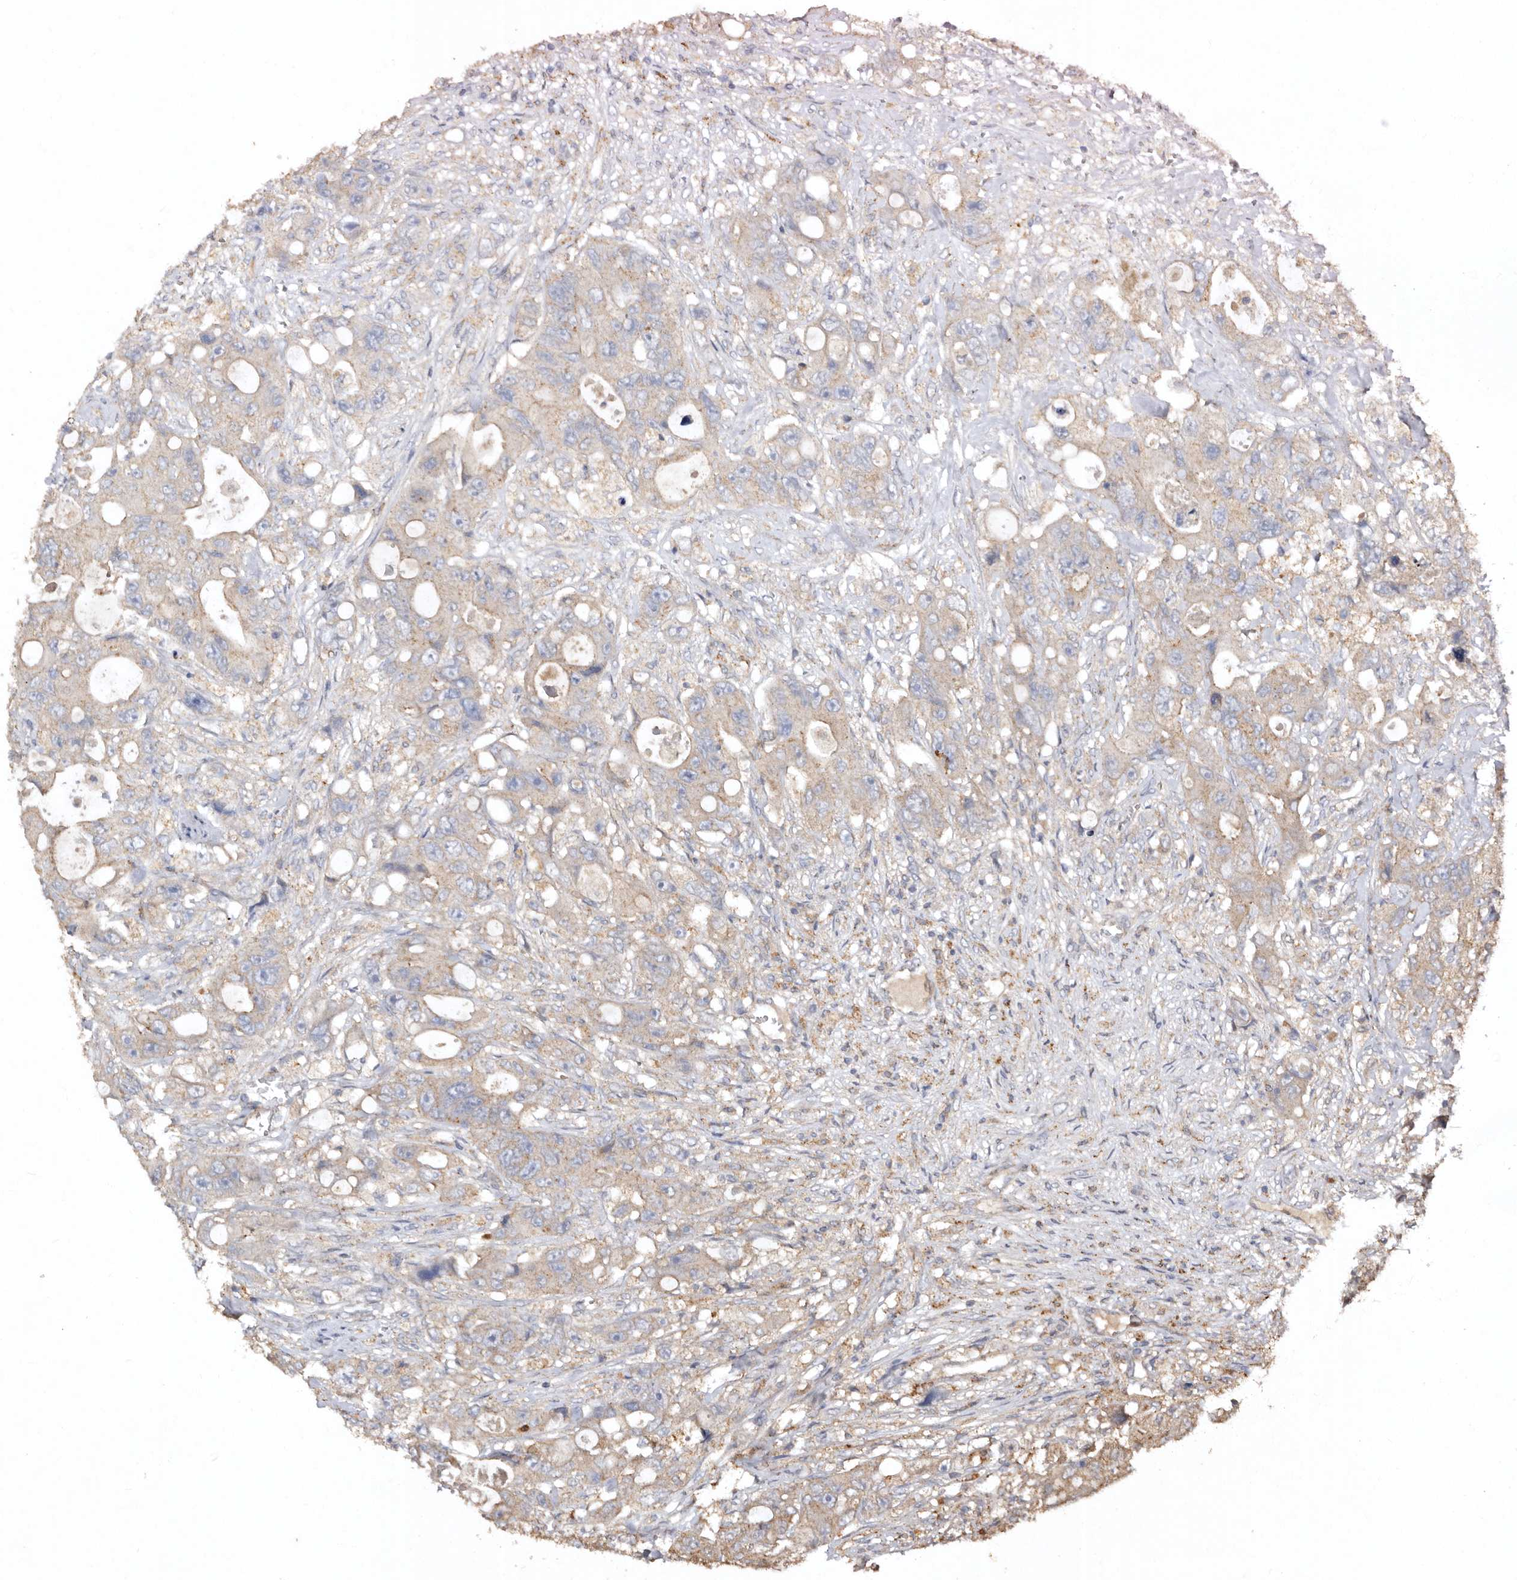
{"staining": {"intensity": "weak", "quantity": "<25%", "location": "cytoplasmic/membranous"}, "tissue": "colorectal cancer", "cell_type": "Tumor cells", "image_type": "cancer", "snomed": [{"axis": "morphology", "description": "Adenocarcinoma, NOS"}, {"axis": "topography", "description": "Colon"}], "caption": "DAB (3,3'-diaminobenzidine) immunohistochemical staining of human colorectal cancer shows no significant positivity in tumor cells.", "gene": "FARS2", "patient": {"sex": "female", "age": 46}}